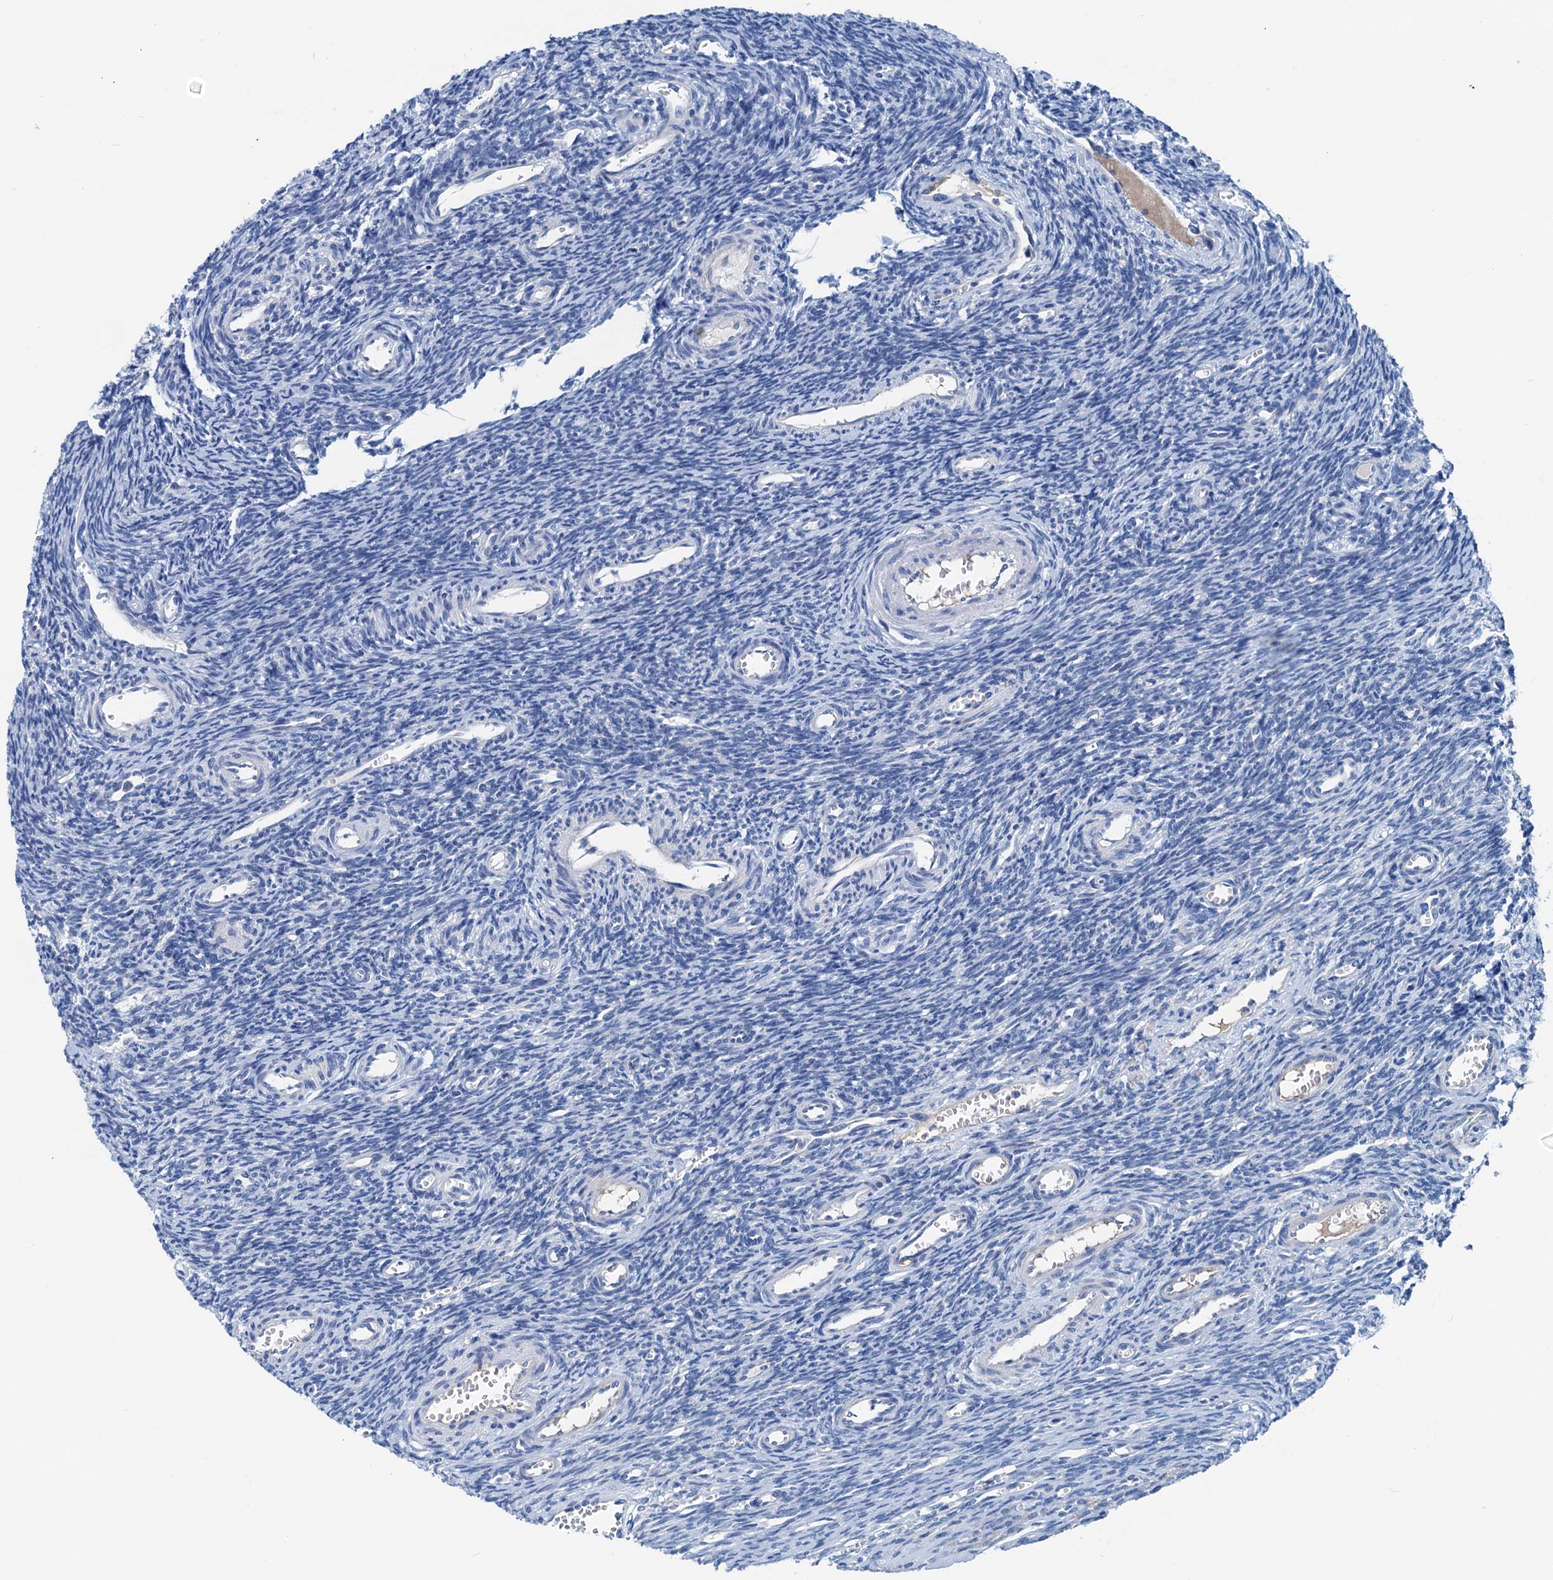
{"staining": {"intensity": "negative", "quantity": "none", "location": "none"}, "tissue": "ovary", "cell_type": "Ovarian stroma cells", "image_type": "normal", "snomed": [{"axis": "morphology", "description": "Normal tissue, NOS"}, {"axis": "topography", "description": "Ovary"}], "caption": "A high-resolution image shows immunohistochemistry staining of benign ovary, which displays no significant expression in ovarian stroma cells.", "gene": "KNDC1", "patient": {"sex": "female", "age": 39}}